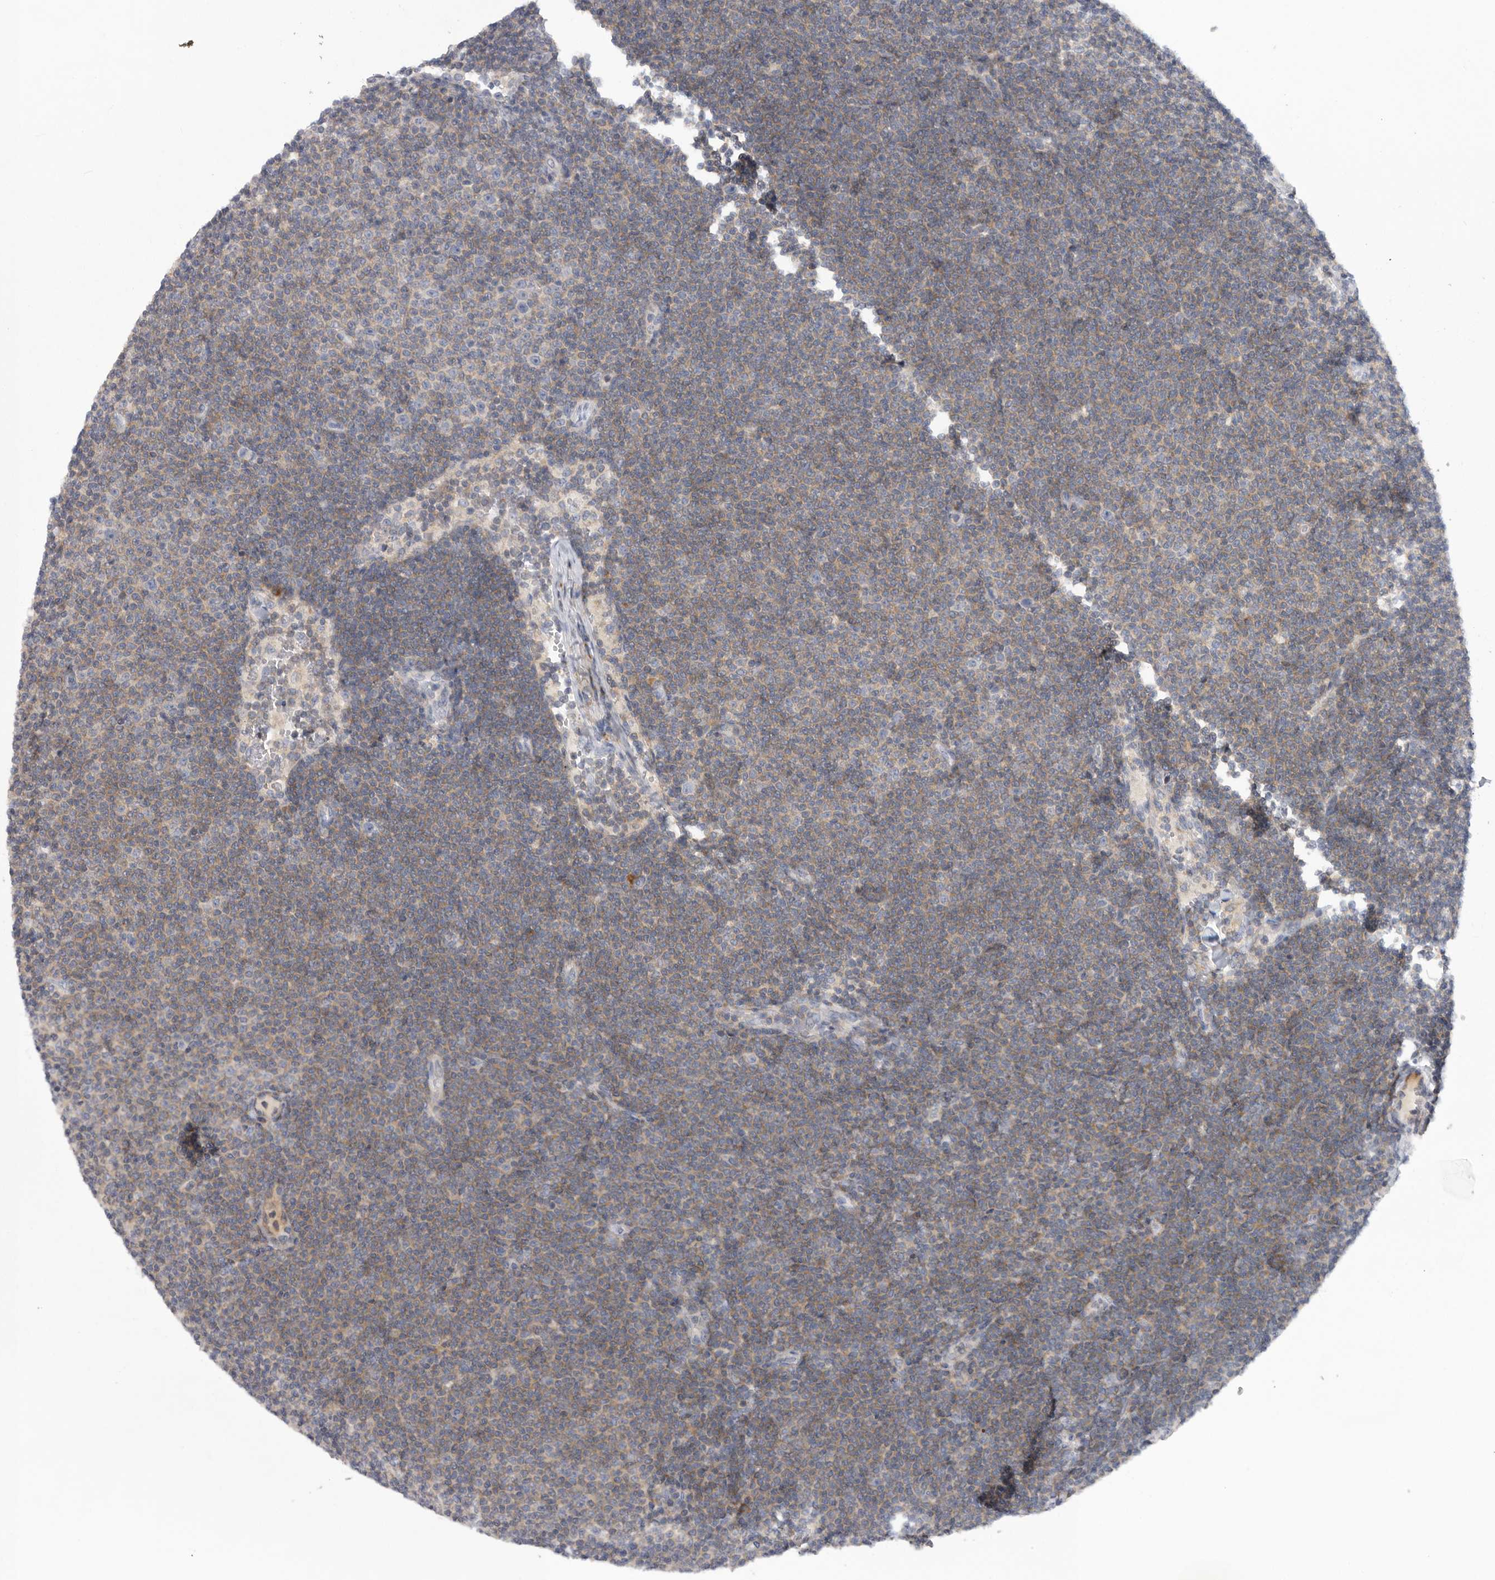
{"staining": {"intensity": "negative", "quantity": "none", "location": "none"}, "tissue": "lymphoma", "cell_type": "Tumor cells", "image_type": "cancer", "snomed": [{"axis": "morphology", "description": "Malignant lymphoma, non-Hodgkin's type, Low grade"}, {"axis": "topography", "description": "Lymph node"}], "caption": "Immunohistochemistry (IHC) micrograph of lymphoma stained for a protein (brown), which reveals no expression in tumor cells.", "gene": "USP24", "patient": {"sex": "female", "age": 53}}